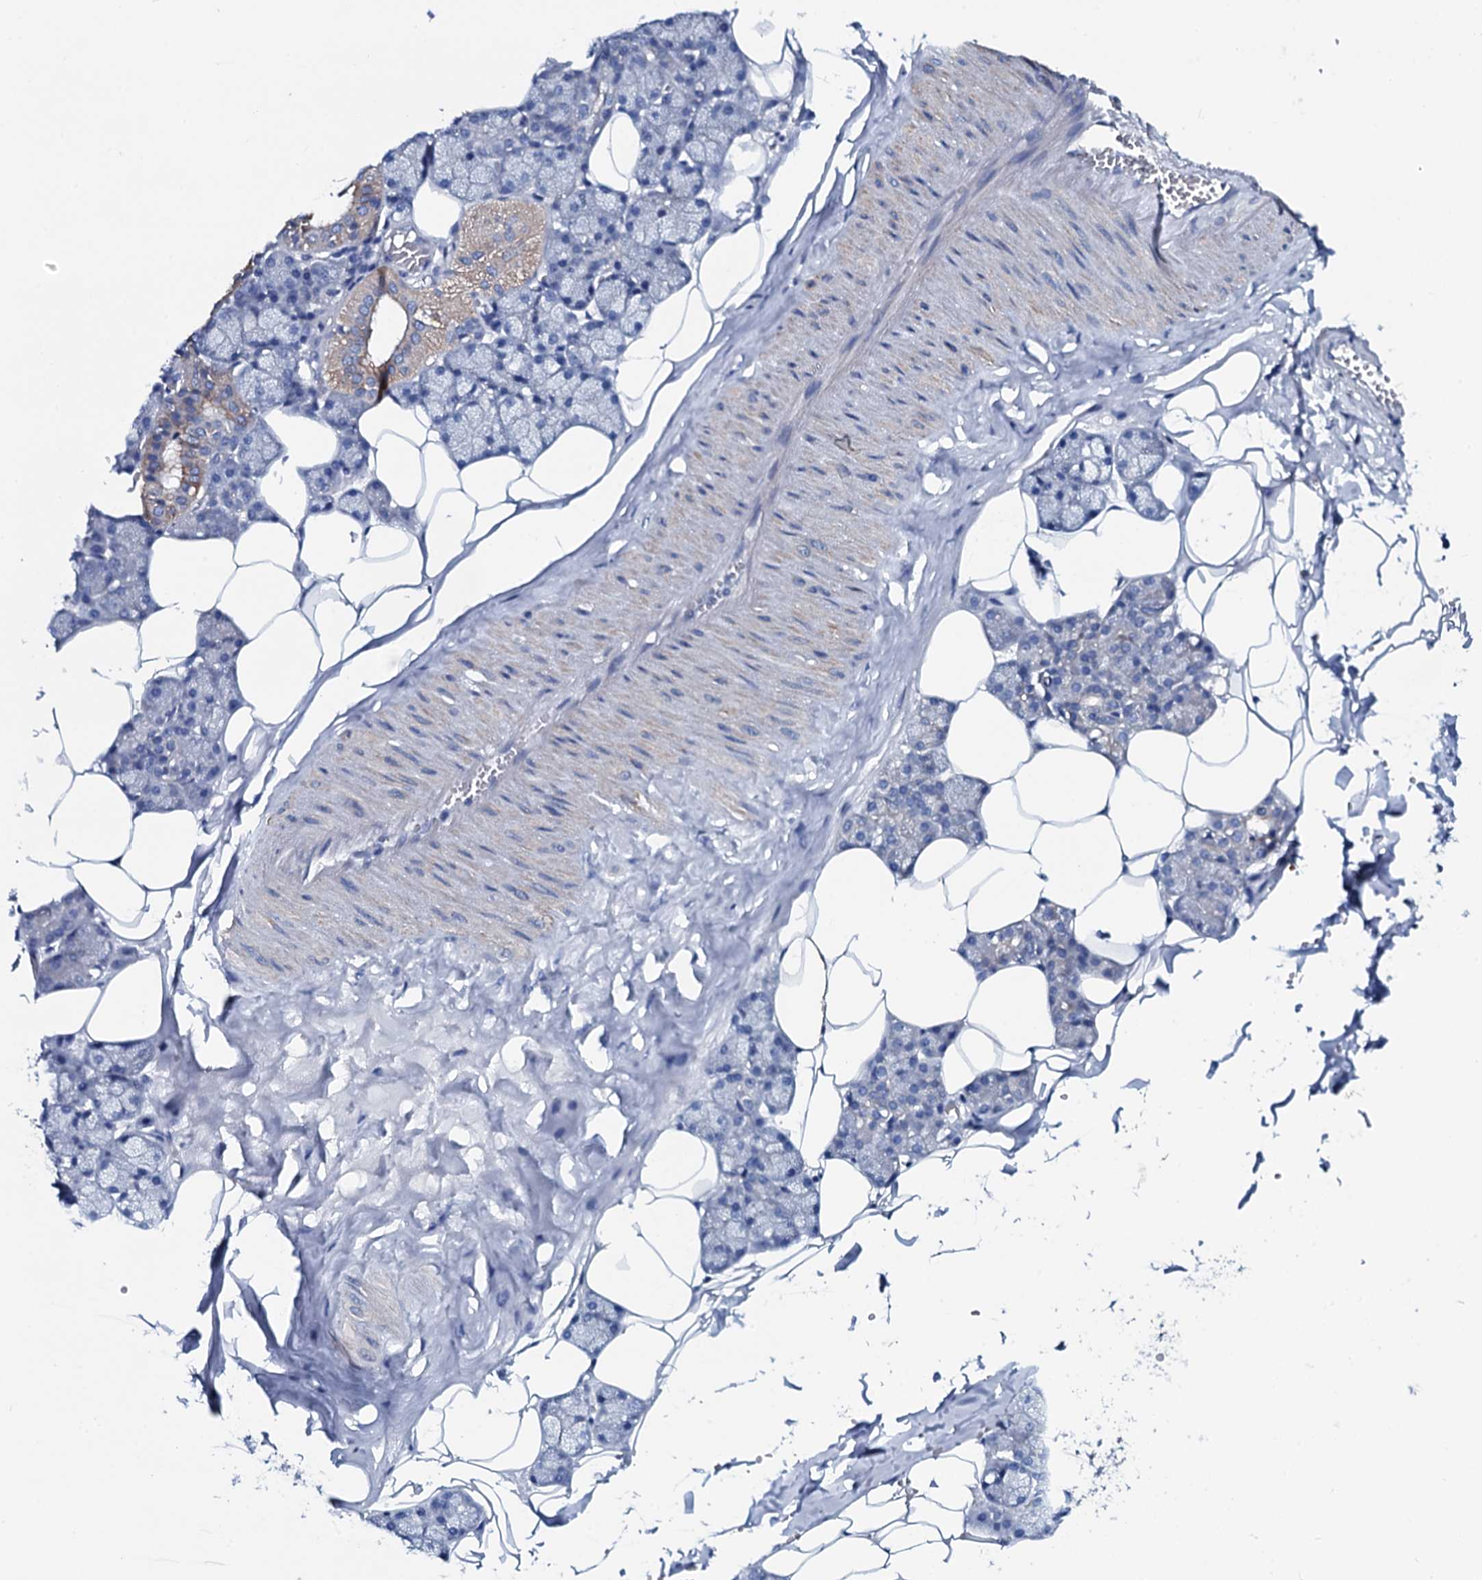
{"staining": {"intensity": "moderate", "quantity": "<25%", "location": "cytoplasmic/membranous"}, "tissue": "salivary gland", "cell_type": "Glandular cells", "image_type": "normal", "snomed": [{"axis": "morphology", "description": "Normal tissue, NOS"}, {"axis": "topography", "description": "Salivary gland"}], "caption": "Immunohistochemistry (DAB (3,3'-diaminobenzidine)) staining of normal human salivary gland reveals moderate cytoplasmic/membranous protein expression in approximately <25% of glandular cells.", "gene": "GYS2", "patient": {"sex": "male", "age": 62}}